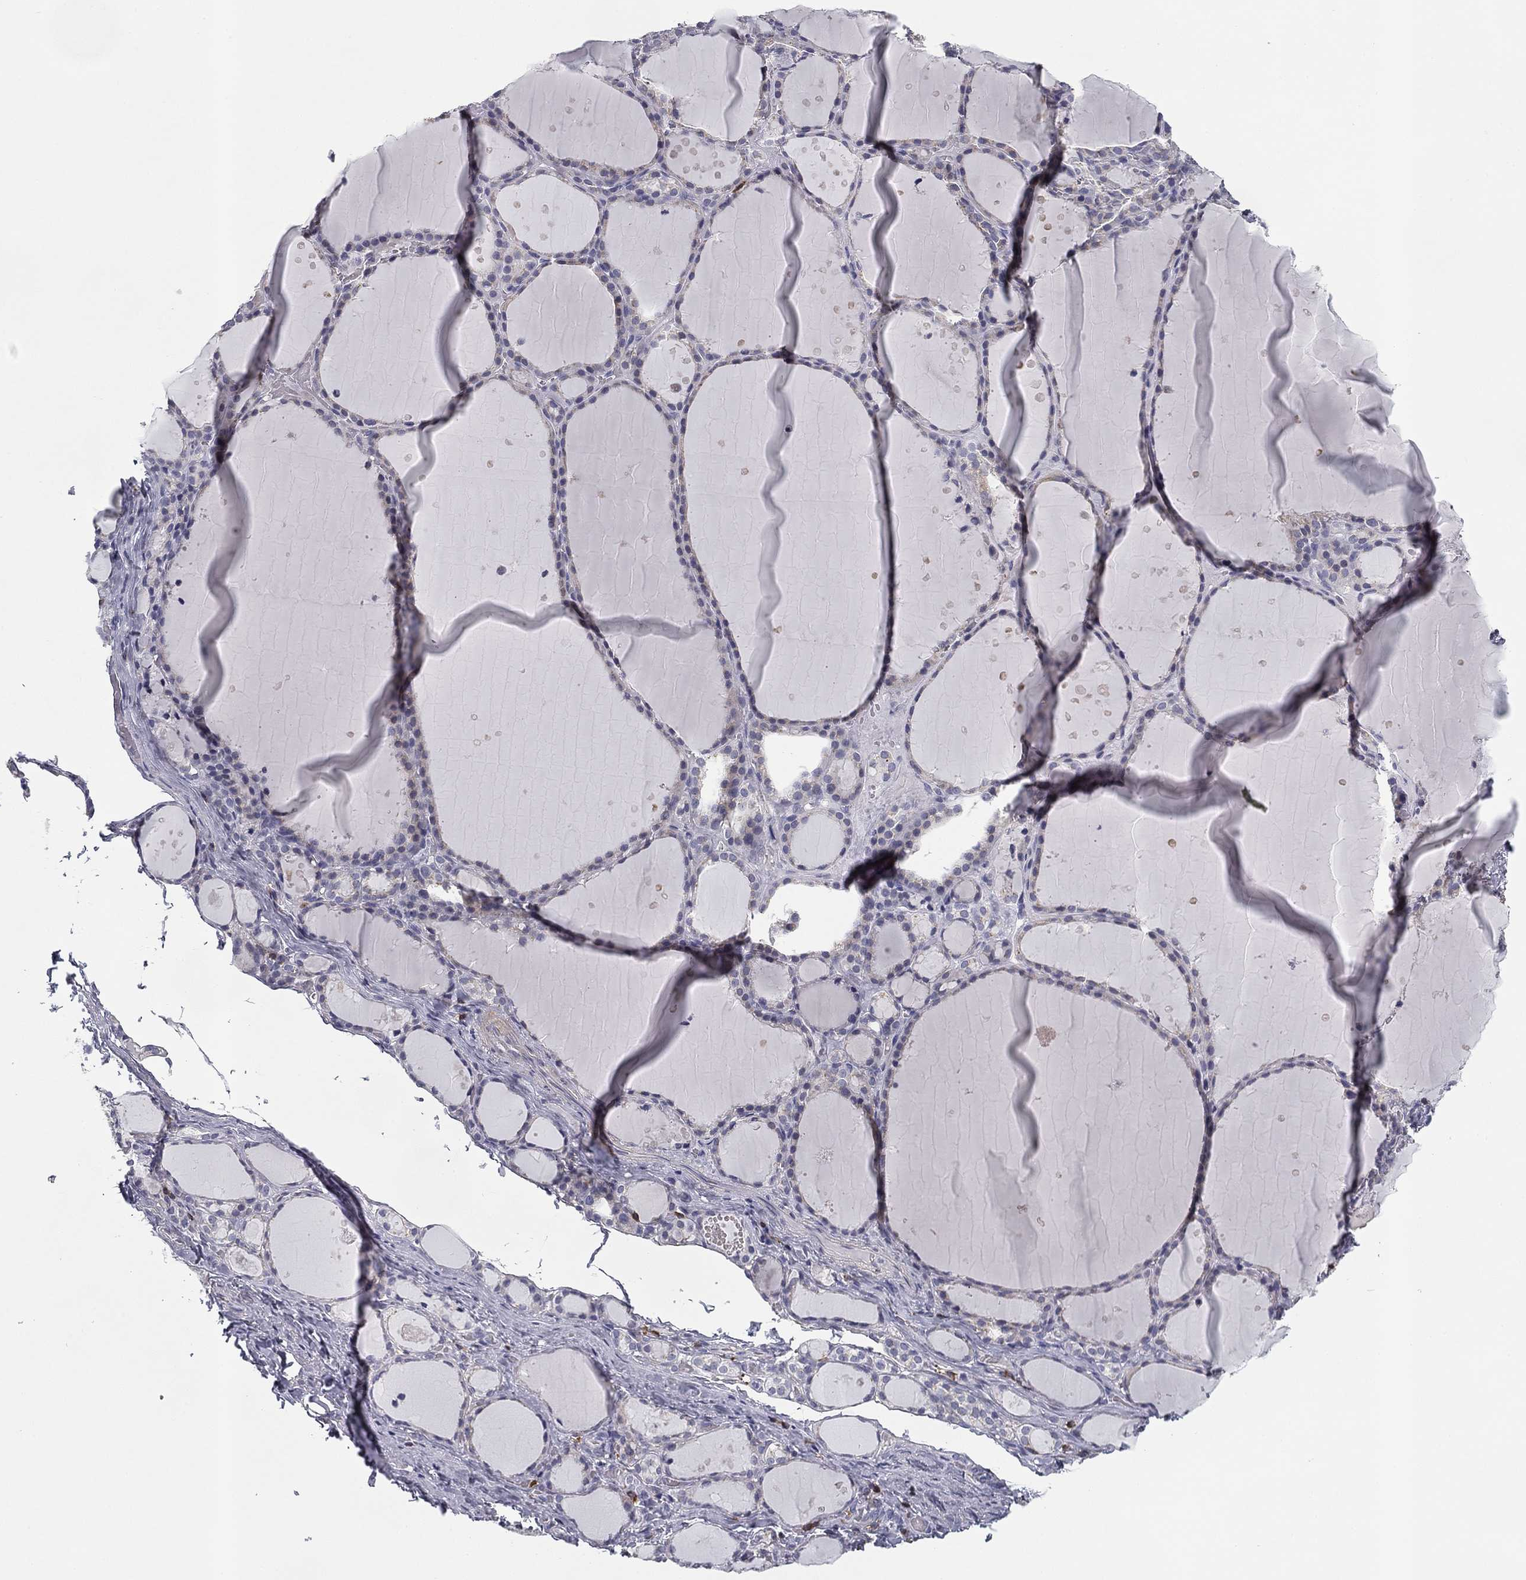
{"staining": {"intensity": "negative", "quantity": "none", "location": "none"}, "tissue": "thyroid gland", "cell_type": "Glandular cells", "image_type": "normal", "snomed": [{"axis": "morphology", "description": "Normal tissue, NOS"}, {"axis": "topography", "description": "Thyroid gland"}], "caption": "This micrograph is of unremarkable thyroid gland stained with immunohistochemistry (IHC) to label a protein in brown with the nuclei are counter-stained blue. There is no positivity in glandular cells.", "gene": "TRAT1", "patient": {"sex": "male", "age": 68}}